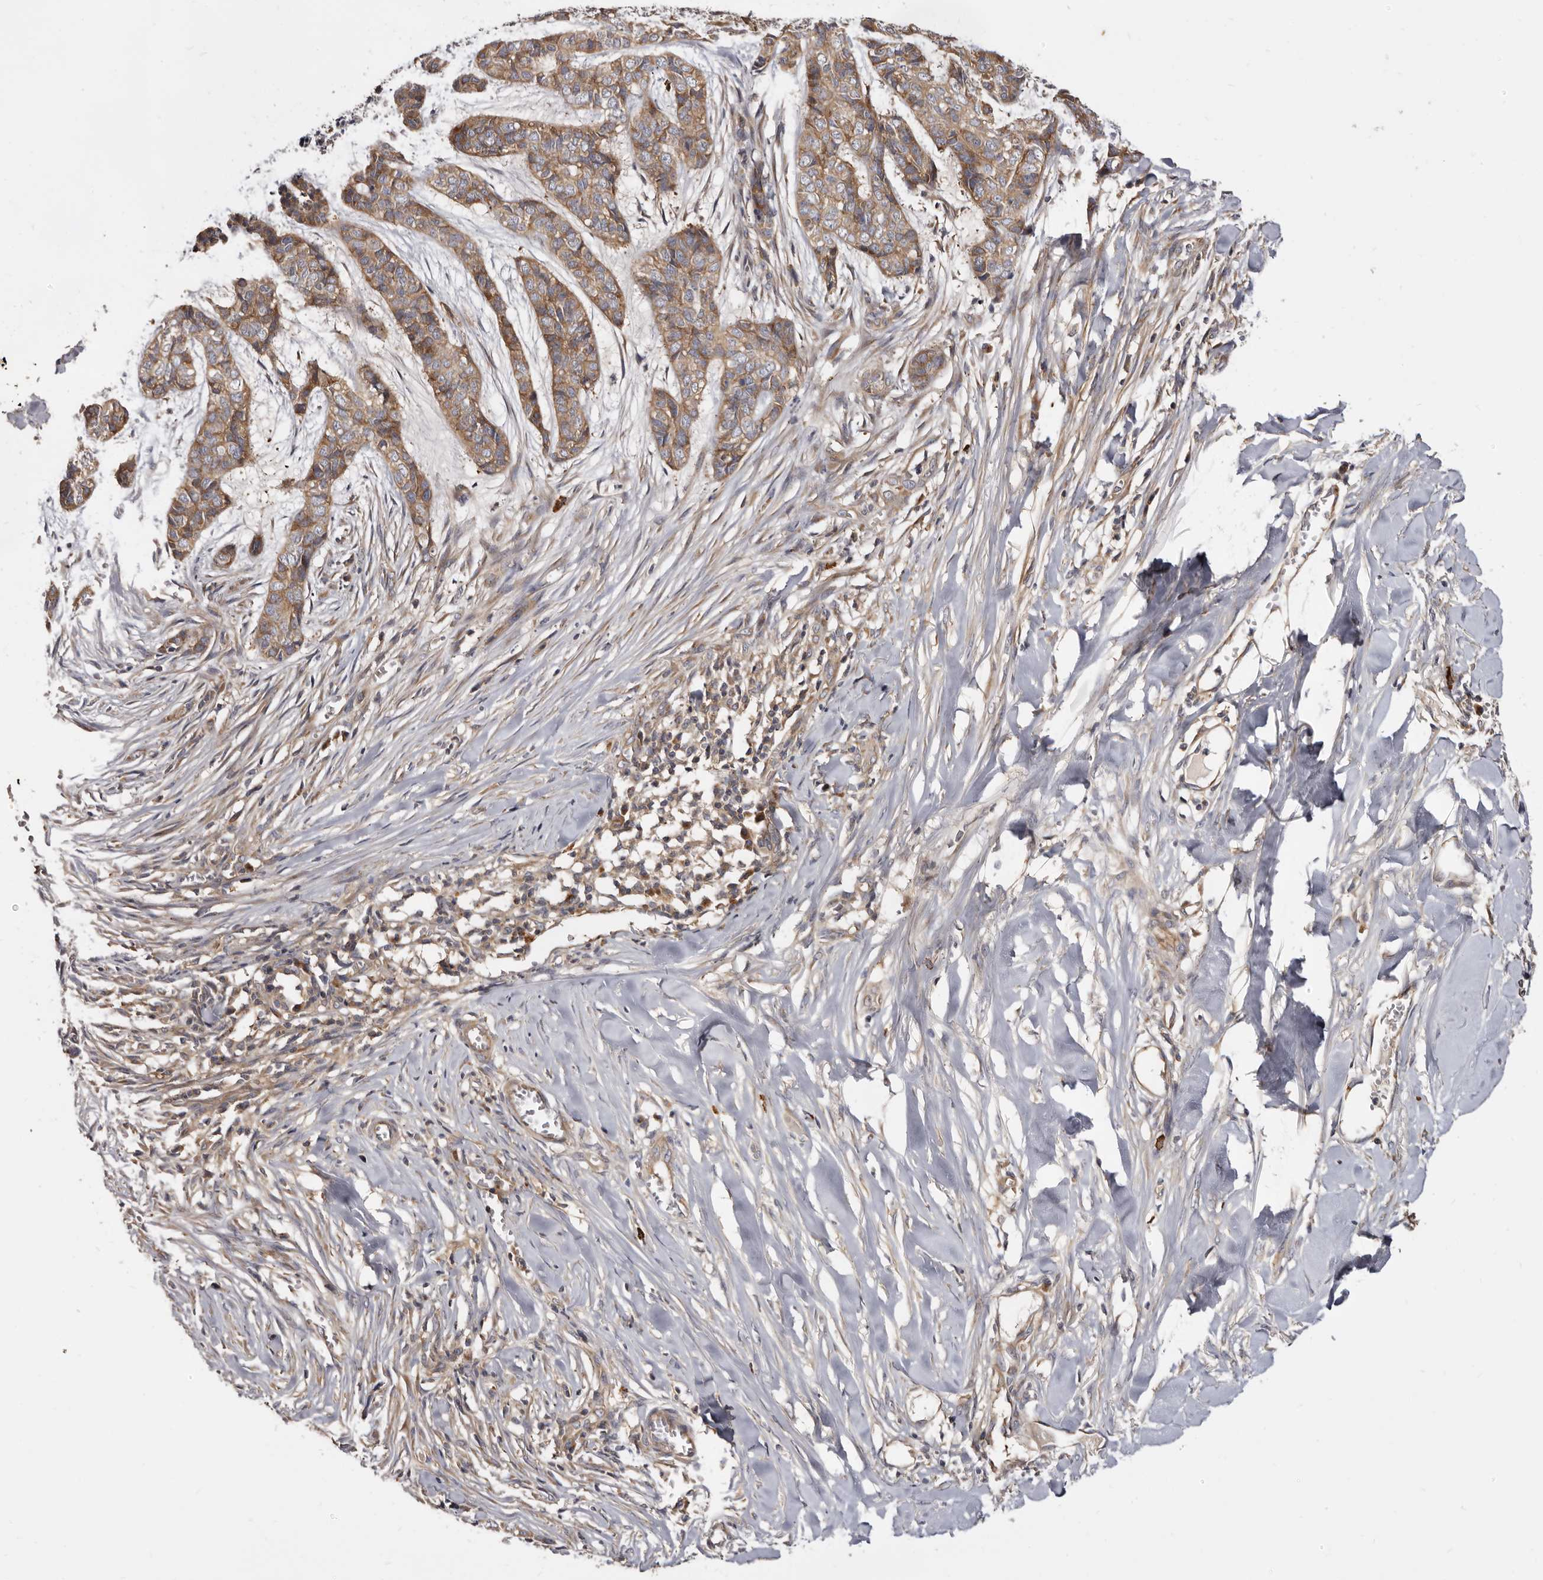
{"staining": {"intensity": "moderate", "quantity": ">75%", "location": "cytoplasmic/membranous"}, "tissue": "skin cancer", "cell_type": "Tumor cells", "image_type": "cancer", "snomed": [{"axis": "morphology", "description": "Basal cell carcinoma"}, {"axis": "topography", "description": "Skin"}], "caption": "A medium amount of moderate cytoplasmic/membranous positivity is appreciated in approximately >75% of tumor cells in skin cancer tissue.", "gene": "ADAMTS20", "patient": {"sex": "female", "age": 64}}